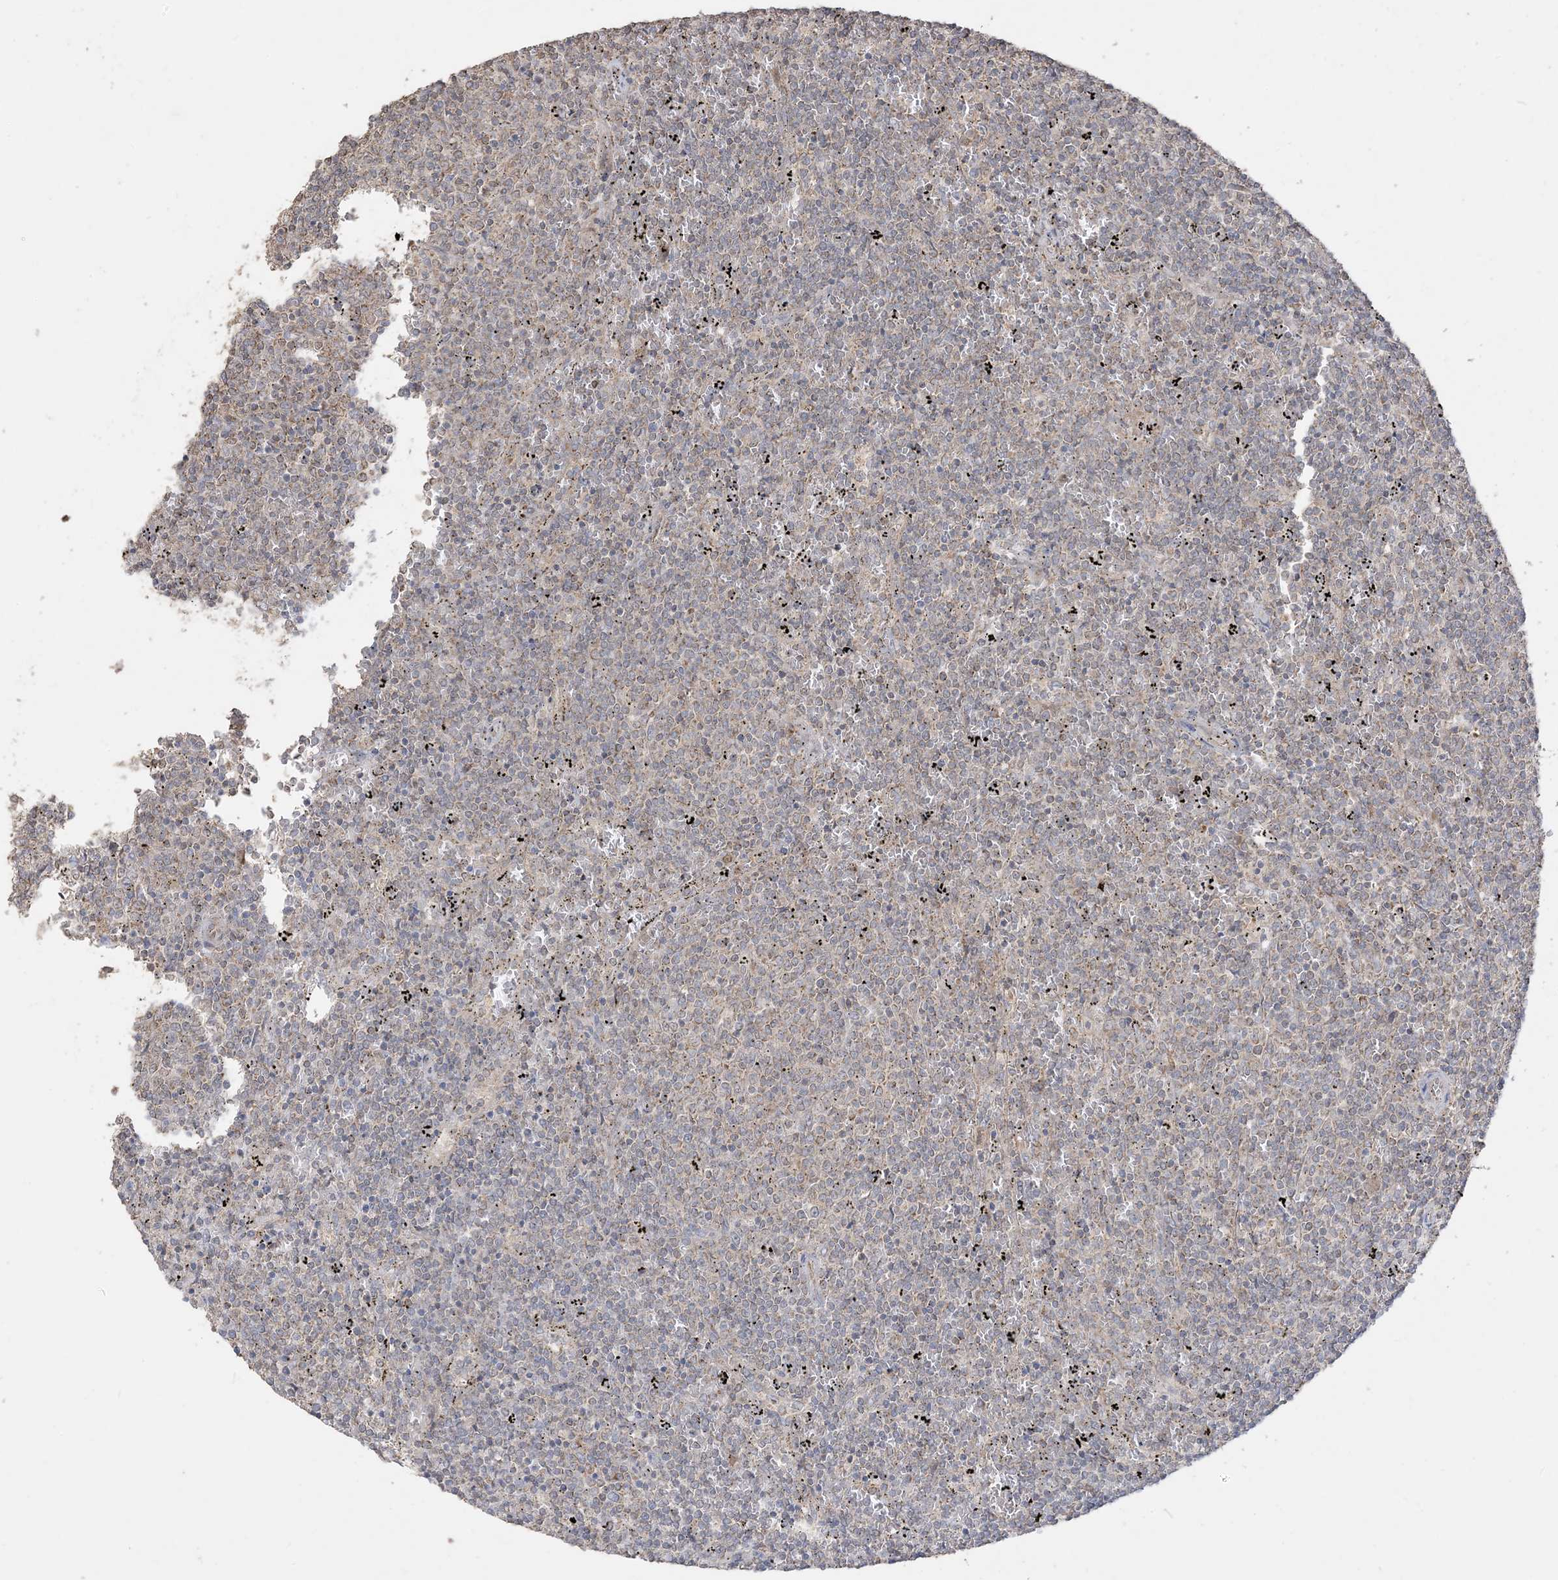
{"staining": {"intensity": "weak", "quantity": "25%-75%", "location": "cytoplasmic/membranous"}, "tissue": "lymphoma", "cell_type": "Tumor cells", "image_type": "cancer", "snomed": [{"axis": "morphology", "description": "Malignant lymphoma, non-Hodgkin's type, Low grade"}, {"axis": "topography", "description": "Spleen"}], "caption": "Low-grade malignant lymphoma, non-Hodgkin's type stained with a brown dye shows weak cytoplasmic/membranous positive staining in about 25%-75% of tumor cells.", "gene": "SIRT3", "patient": {"sex": "female", "age": 50}}